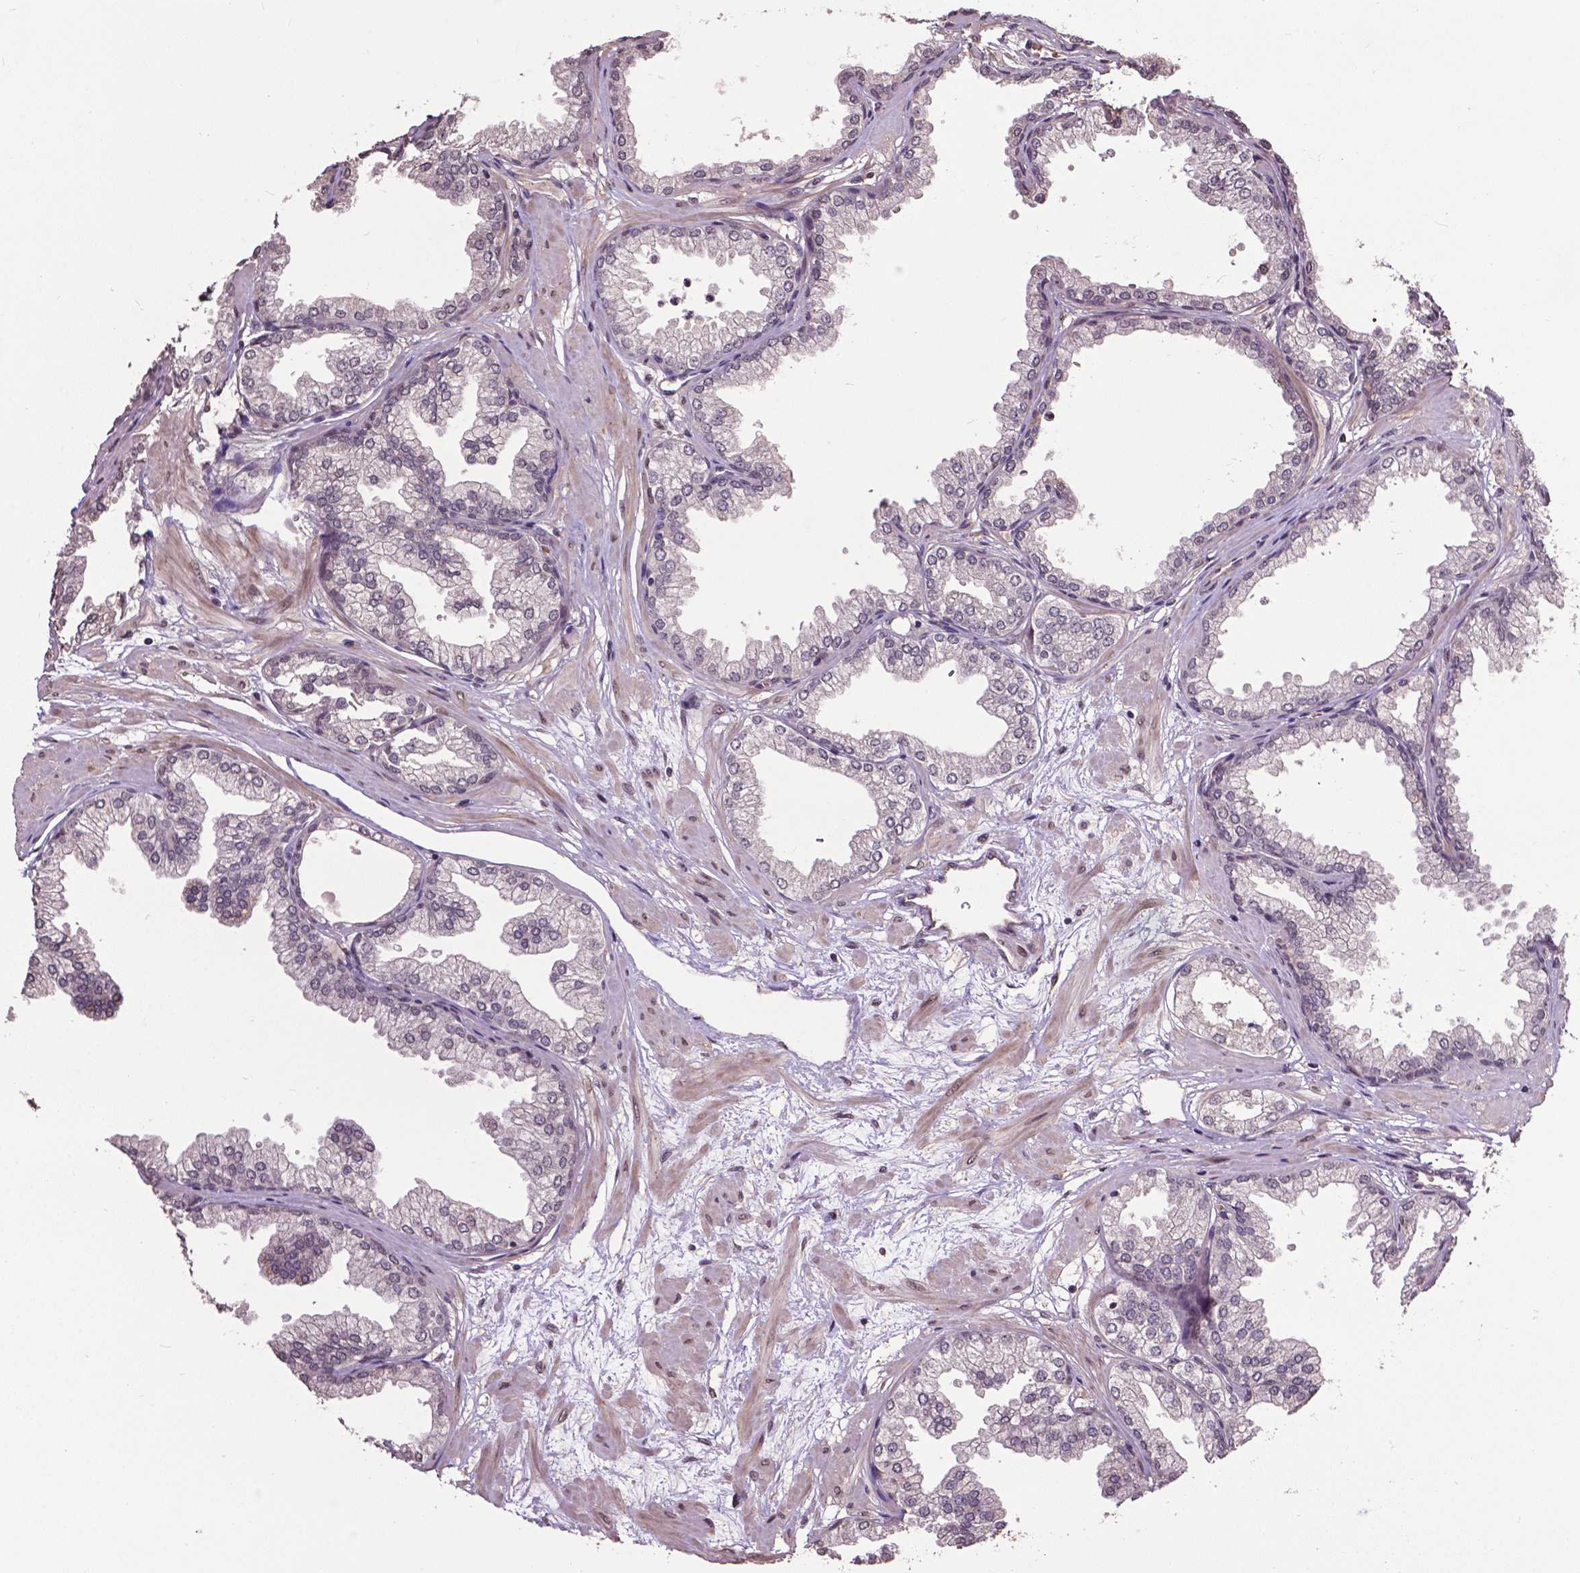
{"staining": {"intensity": "weak", "quantity": "<25%", "location": "cytoplasmic/membranous"}, "tissue": "prostate", "cell_type": "Glandular cells", "image_type": "normal", "snomed": [{"axis": "morphology", "description": "Normal tissue, NOS"}, {"axis": "topography", "description": "Prostate"}], "caption": "IHC of benign human prostate shows no expression in glandular cells.", "gene": "GLRA2", "patient": {"sex": "male", "age": 37}}